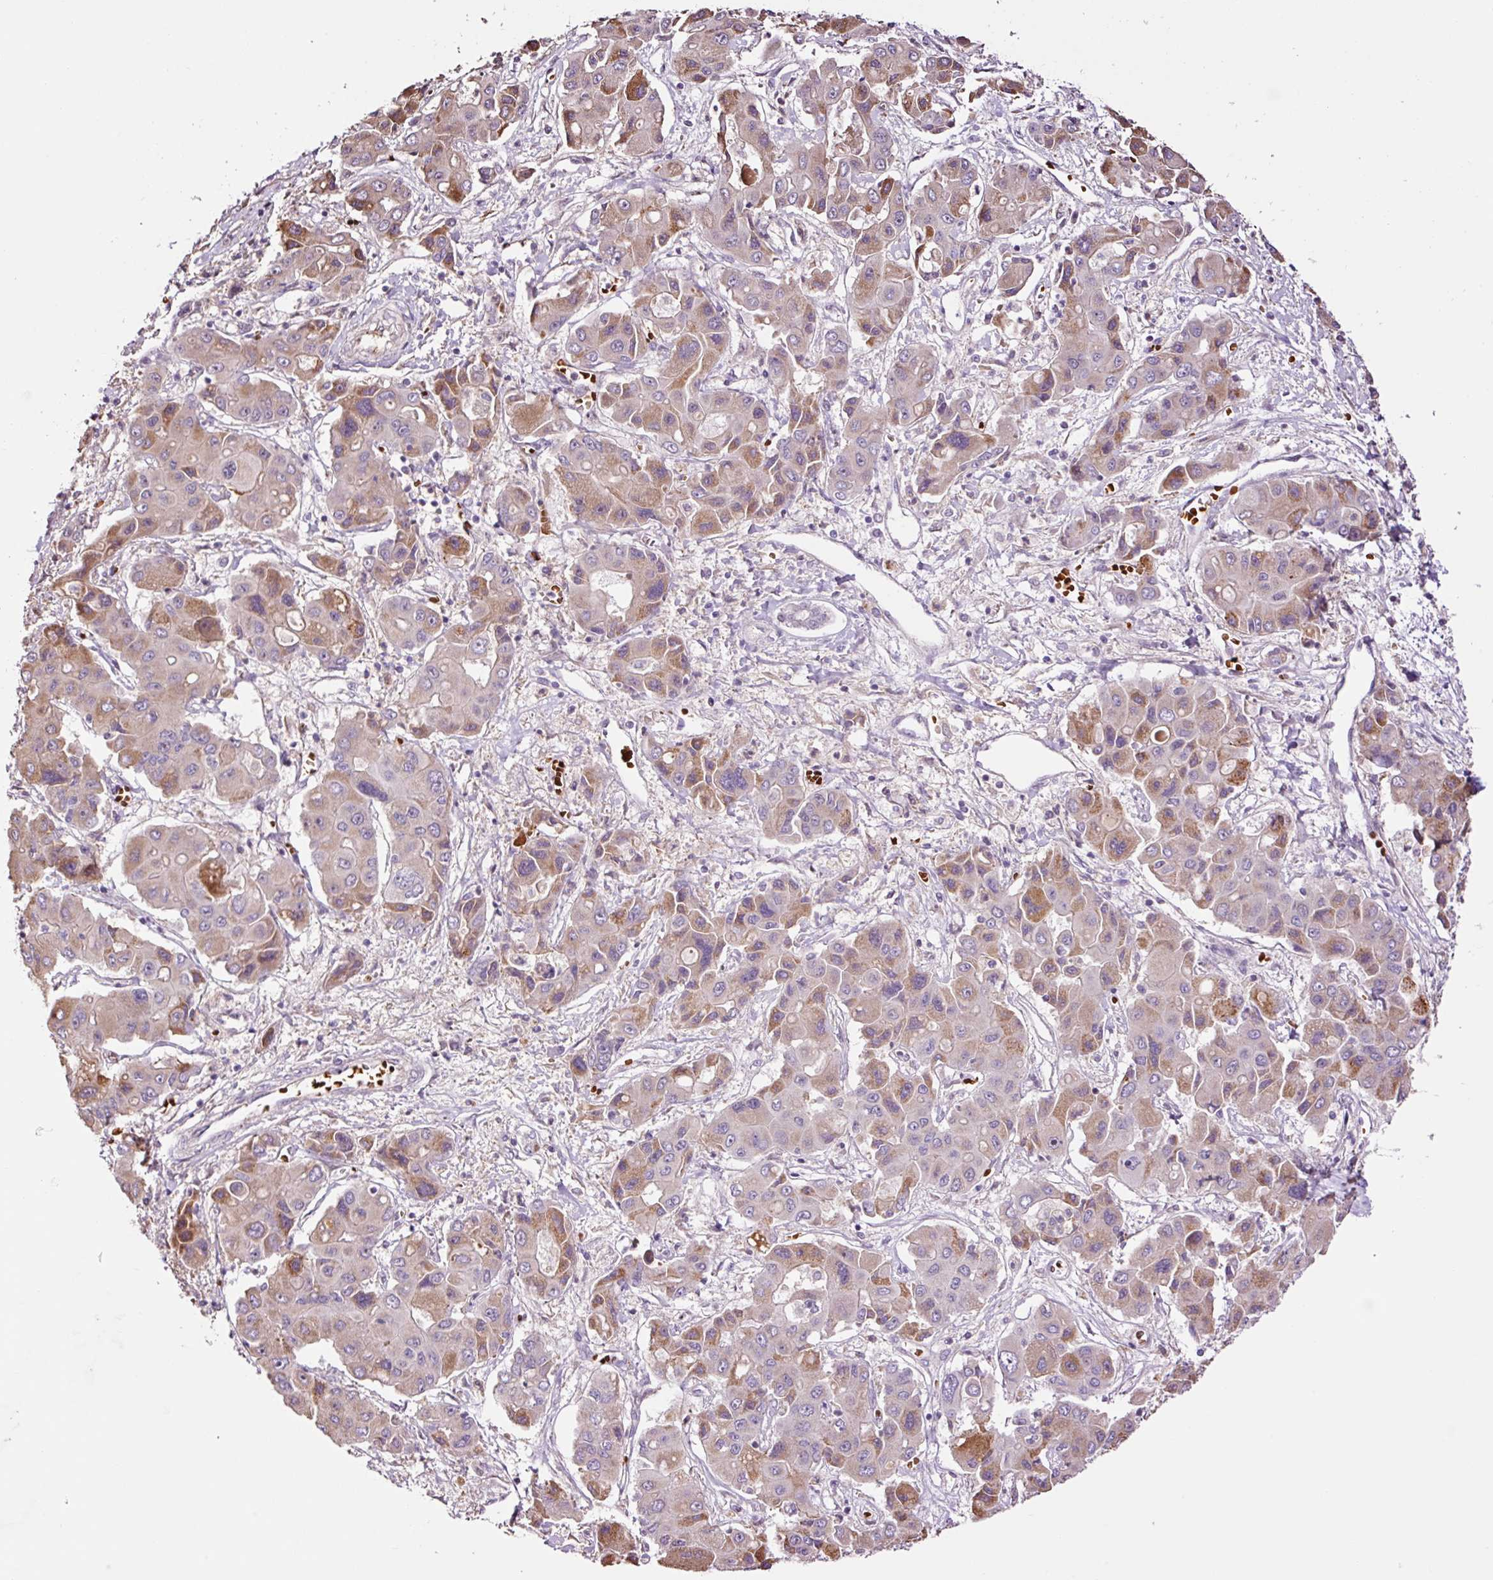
{"staining": {"intensity": "moderate", "quantity": "<25%", "location": "cytoplasmic/membranous,nuclear"}, "tissue": "liver cancer", "cell_type": "Tumor cells", "image_type": "cancer", "snomed": [{"axis": "morphology", "description": "Cholangiocarcinoma"}, {"axis": "topography", "description": "Liver"}], "caption": "Immunohistochemistry histopathology image of liver cancer (cholangiocarcinoma) stained for a protein (brown), which displays low levels of moderate cytoplasmic/membranous and nuclear staining in about <25% of tumor cells.", "gene": "TMEM235", "patient": {"sex": "male", "age": 67}}